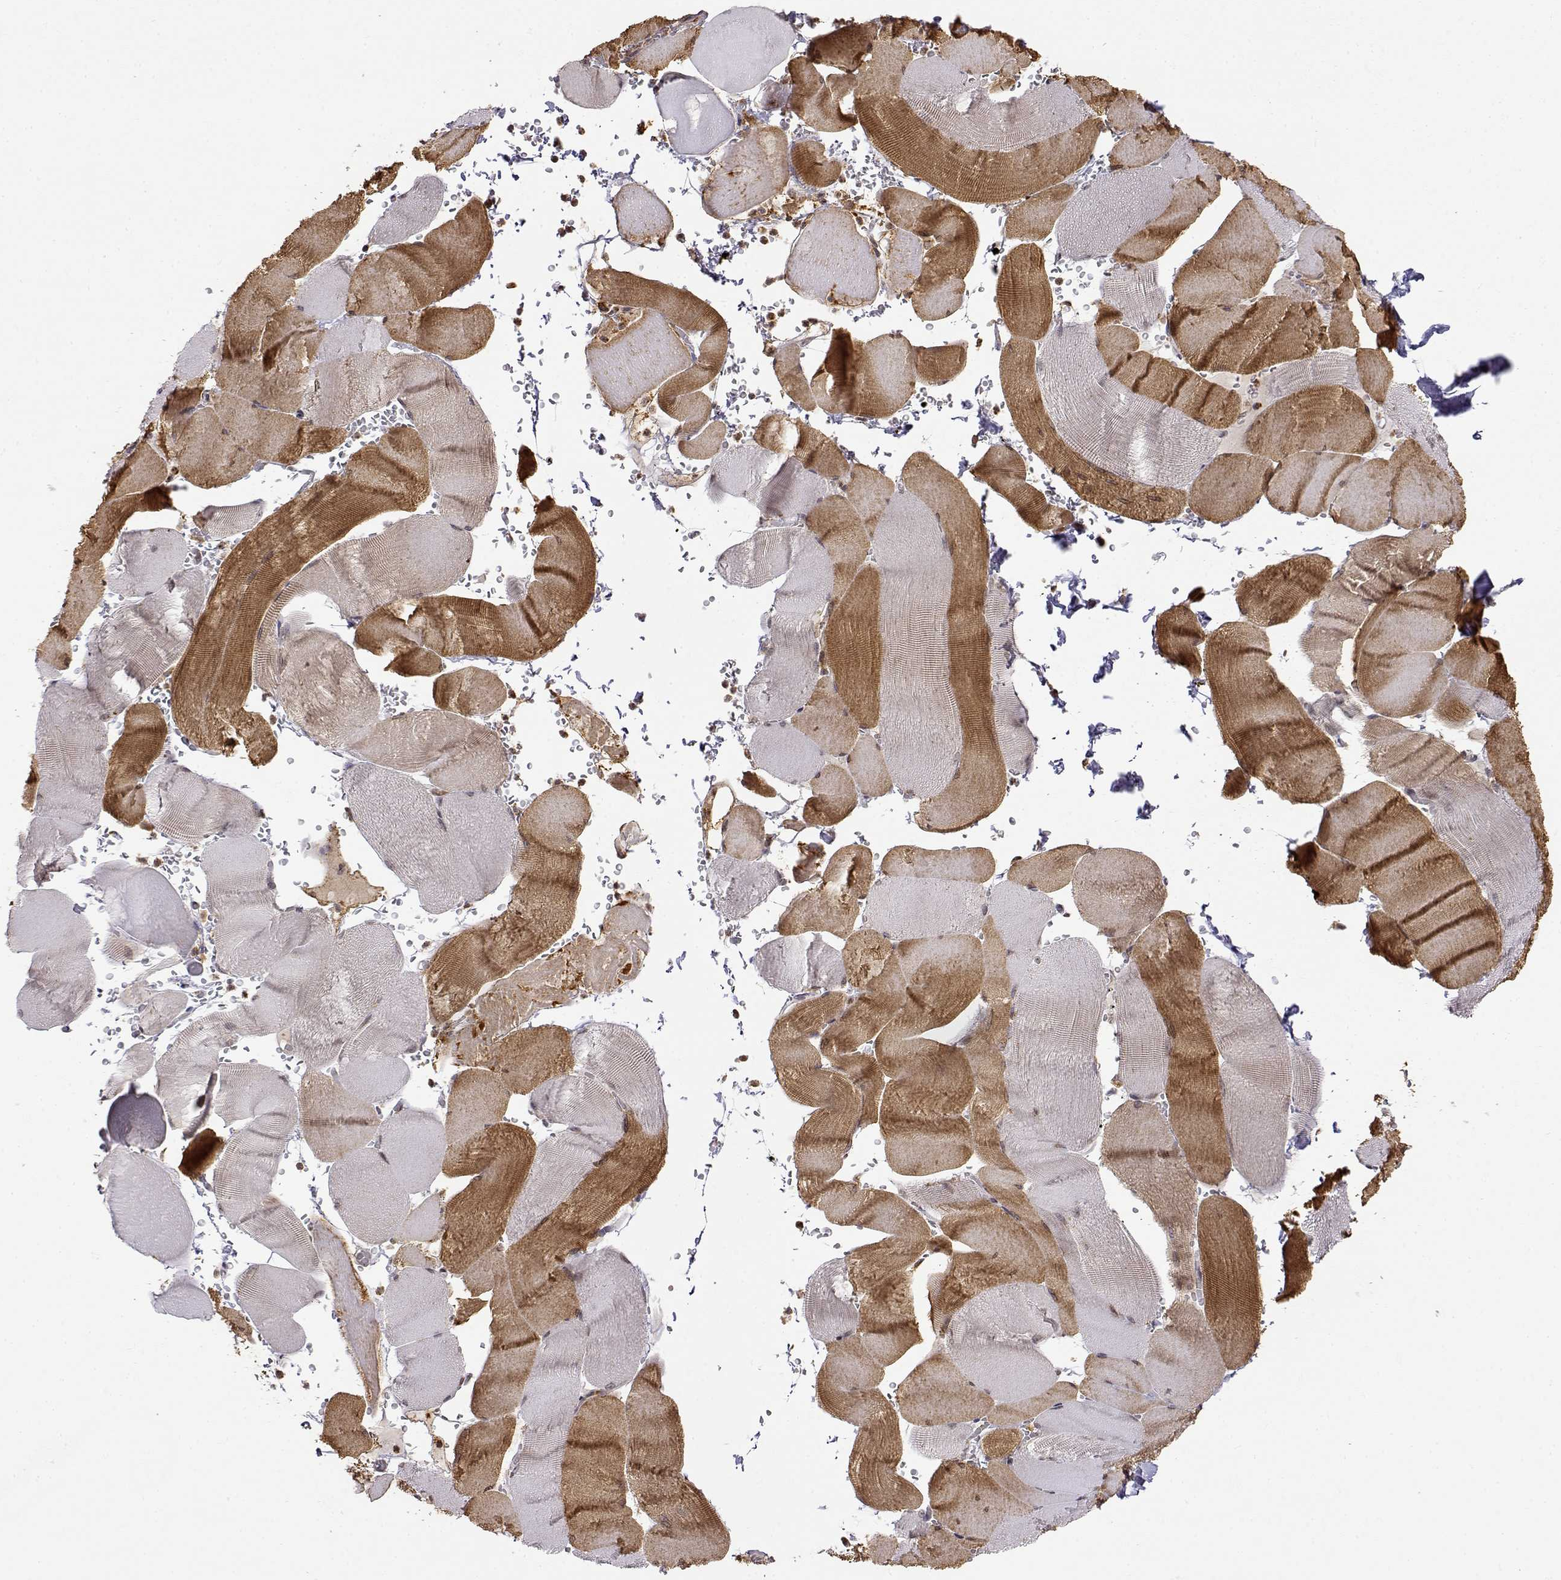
{"staining": {"intensity": "moderate", "quantity": "25%-75%", "location": "cytoplasmic/membranous"}, "tissue": "skeletal muscle", "cell_type": "Myocytes", "image_type": "normal", "snomed": [{"axis": "morphology", "description": "Normal tissue, NOS"}, {"axis": "topography", "description": "Skeletal muscle"}], "caption": "Protein staining of normal skeletal muscle shows moderate cytoplasmic/membranous staining in approximately 25%-75% of myocytes. (IHC, brightfield microscopy, high magnification).", "gene": "RNF13", "patient": {"sex": "male", "age": 56}}